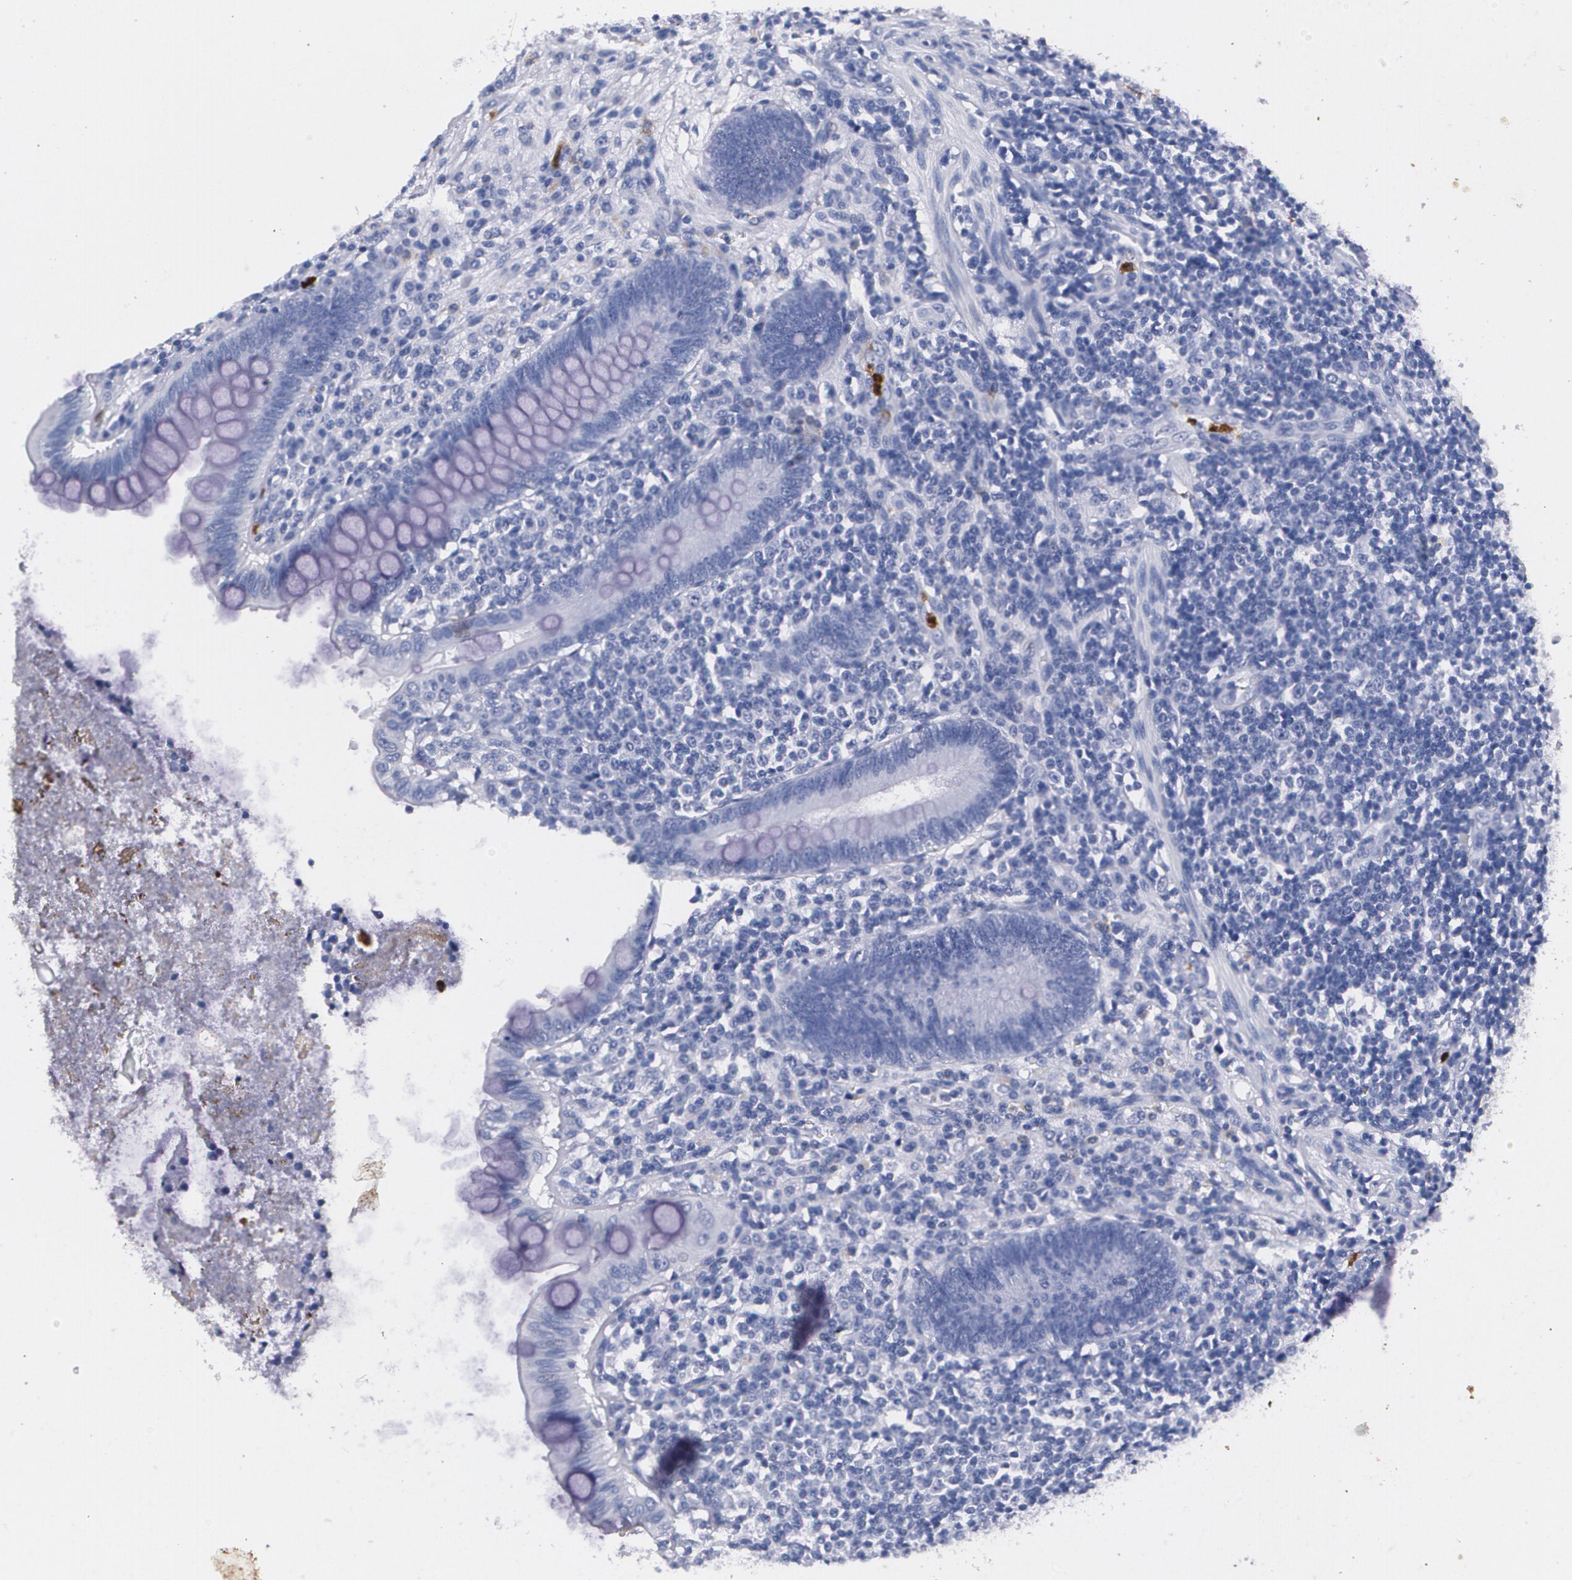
{"staining": {"intensity": "negative", "quantity": "none", "location": "none"}, "tissue": "appendix", "cell_type": "Glandular cells", "image_type": "normal", "snomed": [{"axis": "morphology", "description": "Normal tissue, NOS"}, {"axis": "topography", "description": "Appendix"}], "caption": "Human appendix stained for a protein using immunohistochemistry (IHC) exhibits no positivity in glandular cells.", "gene": "S100A8", "patient": {"sex": "female", "age": 66}}